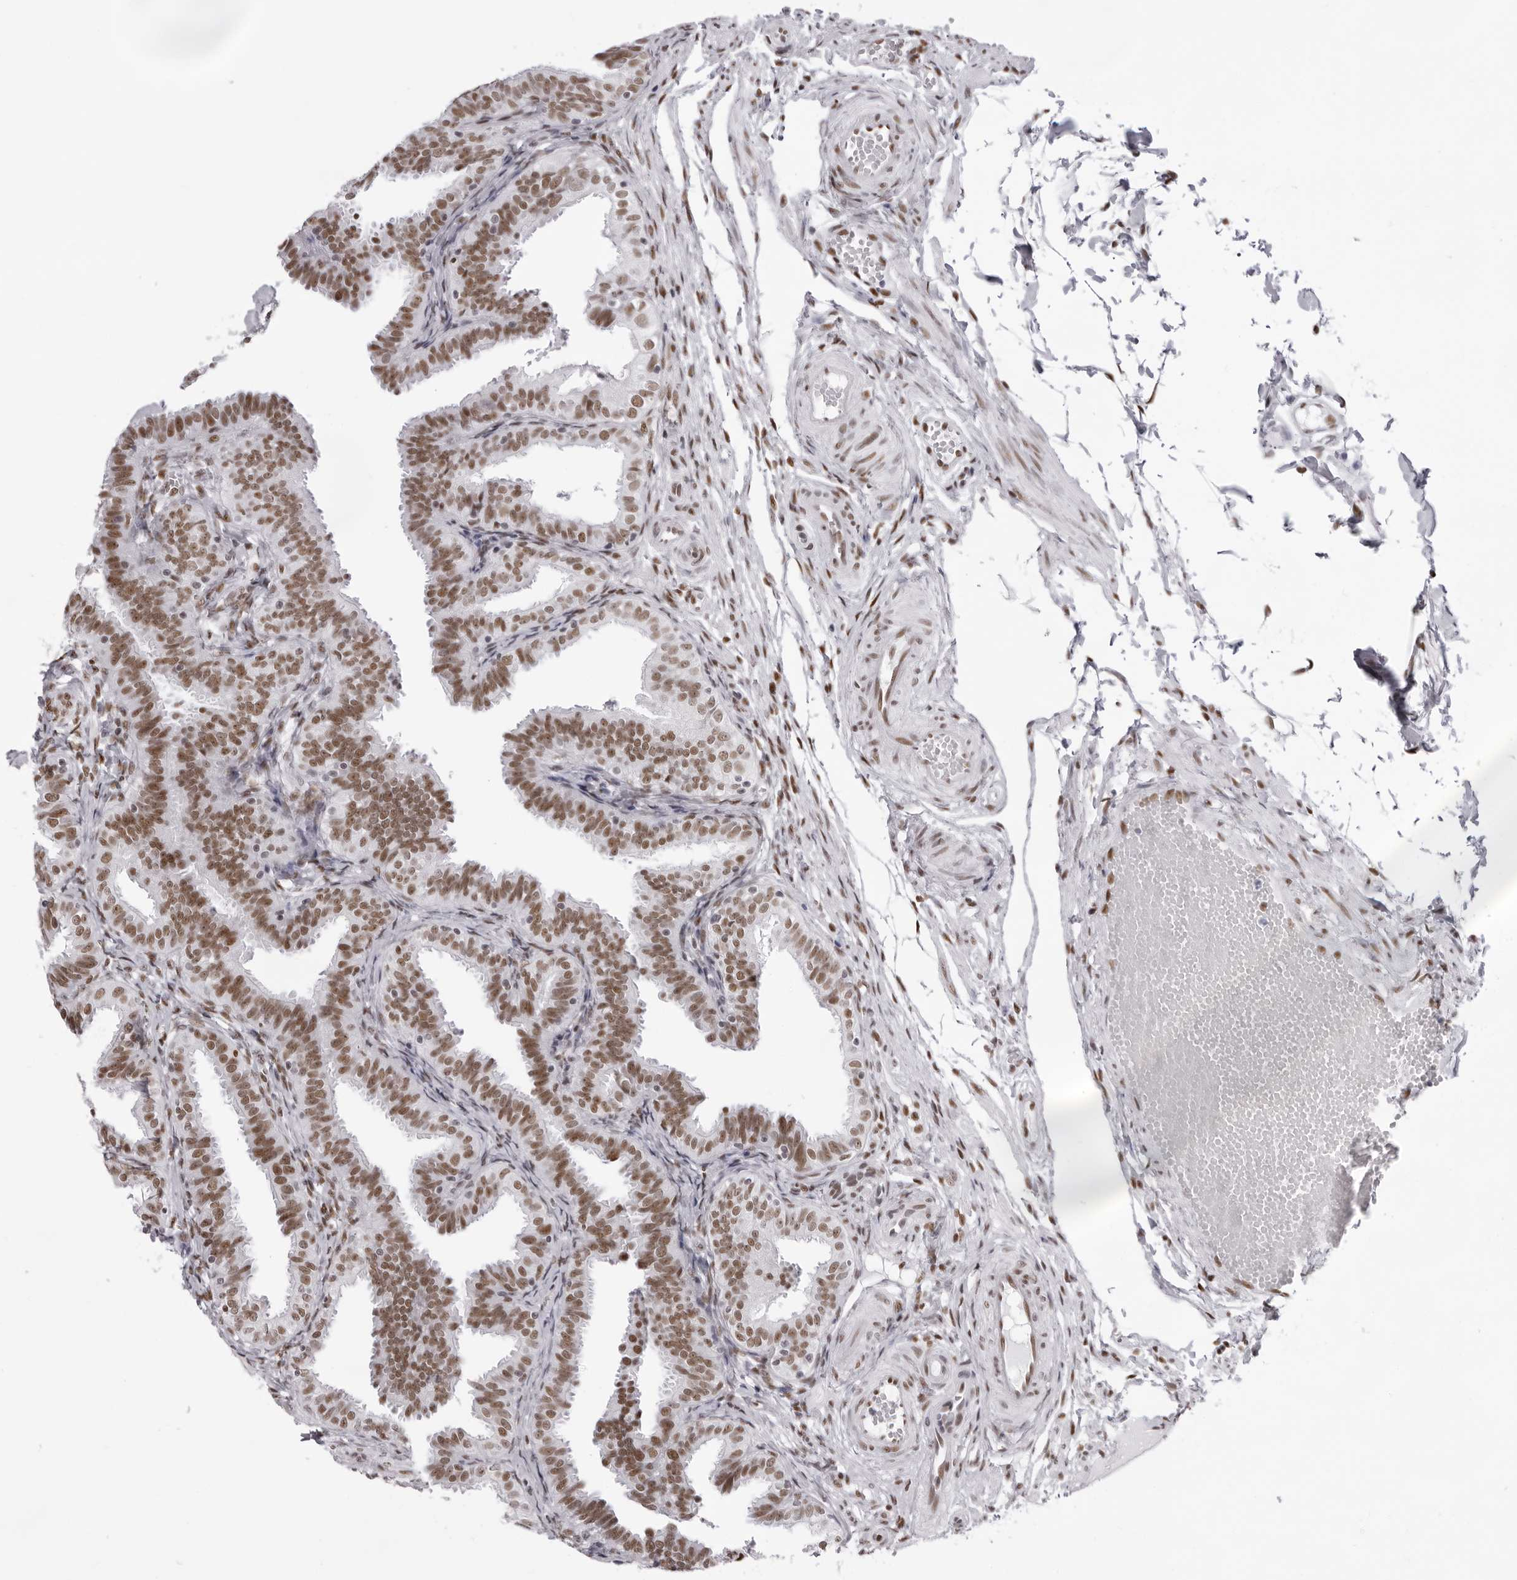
{"staining": {"intensity": "moderate", "quantity": ">75%", "location": "nuclear"}, "tissue": "fallopian tube", "cell_type": "Glandular cells", "image_type": "normal", "snomed": [{"axis": "morphology", "description": "Normal tissue, NOS"}, {"axis": "topography", "description": "Fallopian tube"}], "caption": "A histopathology image showing moderate nuclear expression in approximately >75% of glandular cells in normal fallopian tube, as visualized by brown immunohistochemical staining.", "gene": "IRF2BP2", "patient": {"sex": "female", "age": 35}}